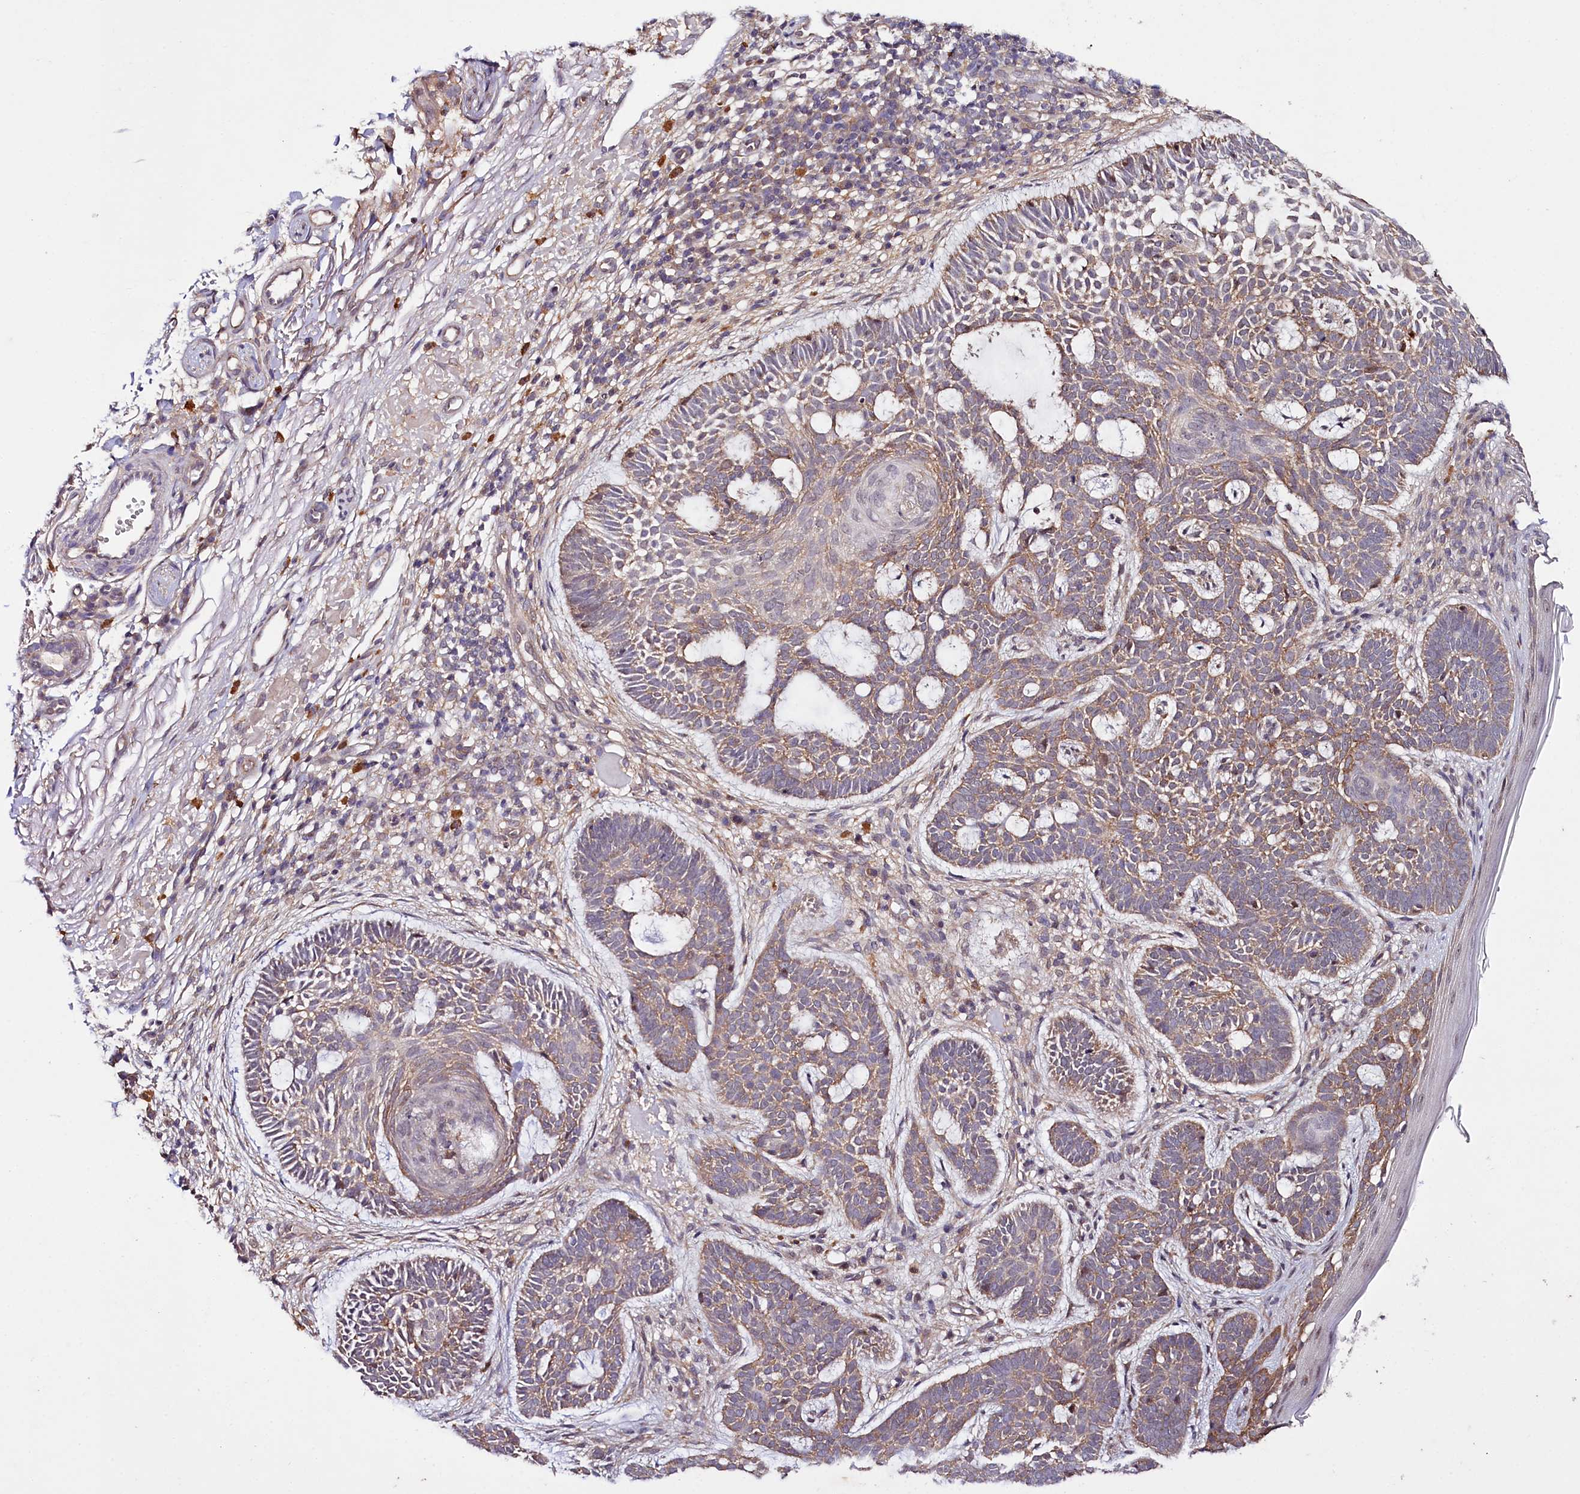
{"staining": {"intensity": "weak", "quantity": ">75%", "location": "cytoplasmic/membranous"}, "tissue": "skin cancer", "cell_type": "Tumor cells", "image_type": "cancer", "snomed": [{"axis": "morphology", "description": "Basal cell carcinoma"}, {"axis": "topography", "description": "Skin"}], "caption": "This histopathology image exhibits skin cancer stained with immunohistochemistry to label a protein in brown. The cytoplasmic/membranous of tumor cells show weak positivity for the protein. Nuclei are counter-stained blue.", "gene": "PHLDB1", "patient": {"sex": "male", "age": 85}}